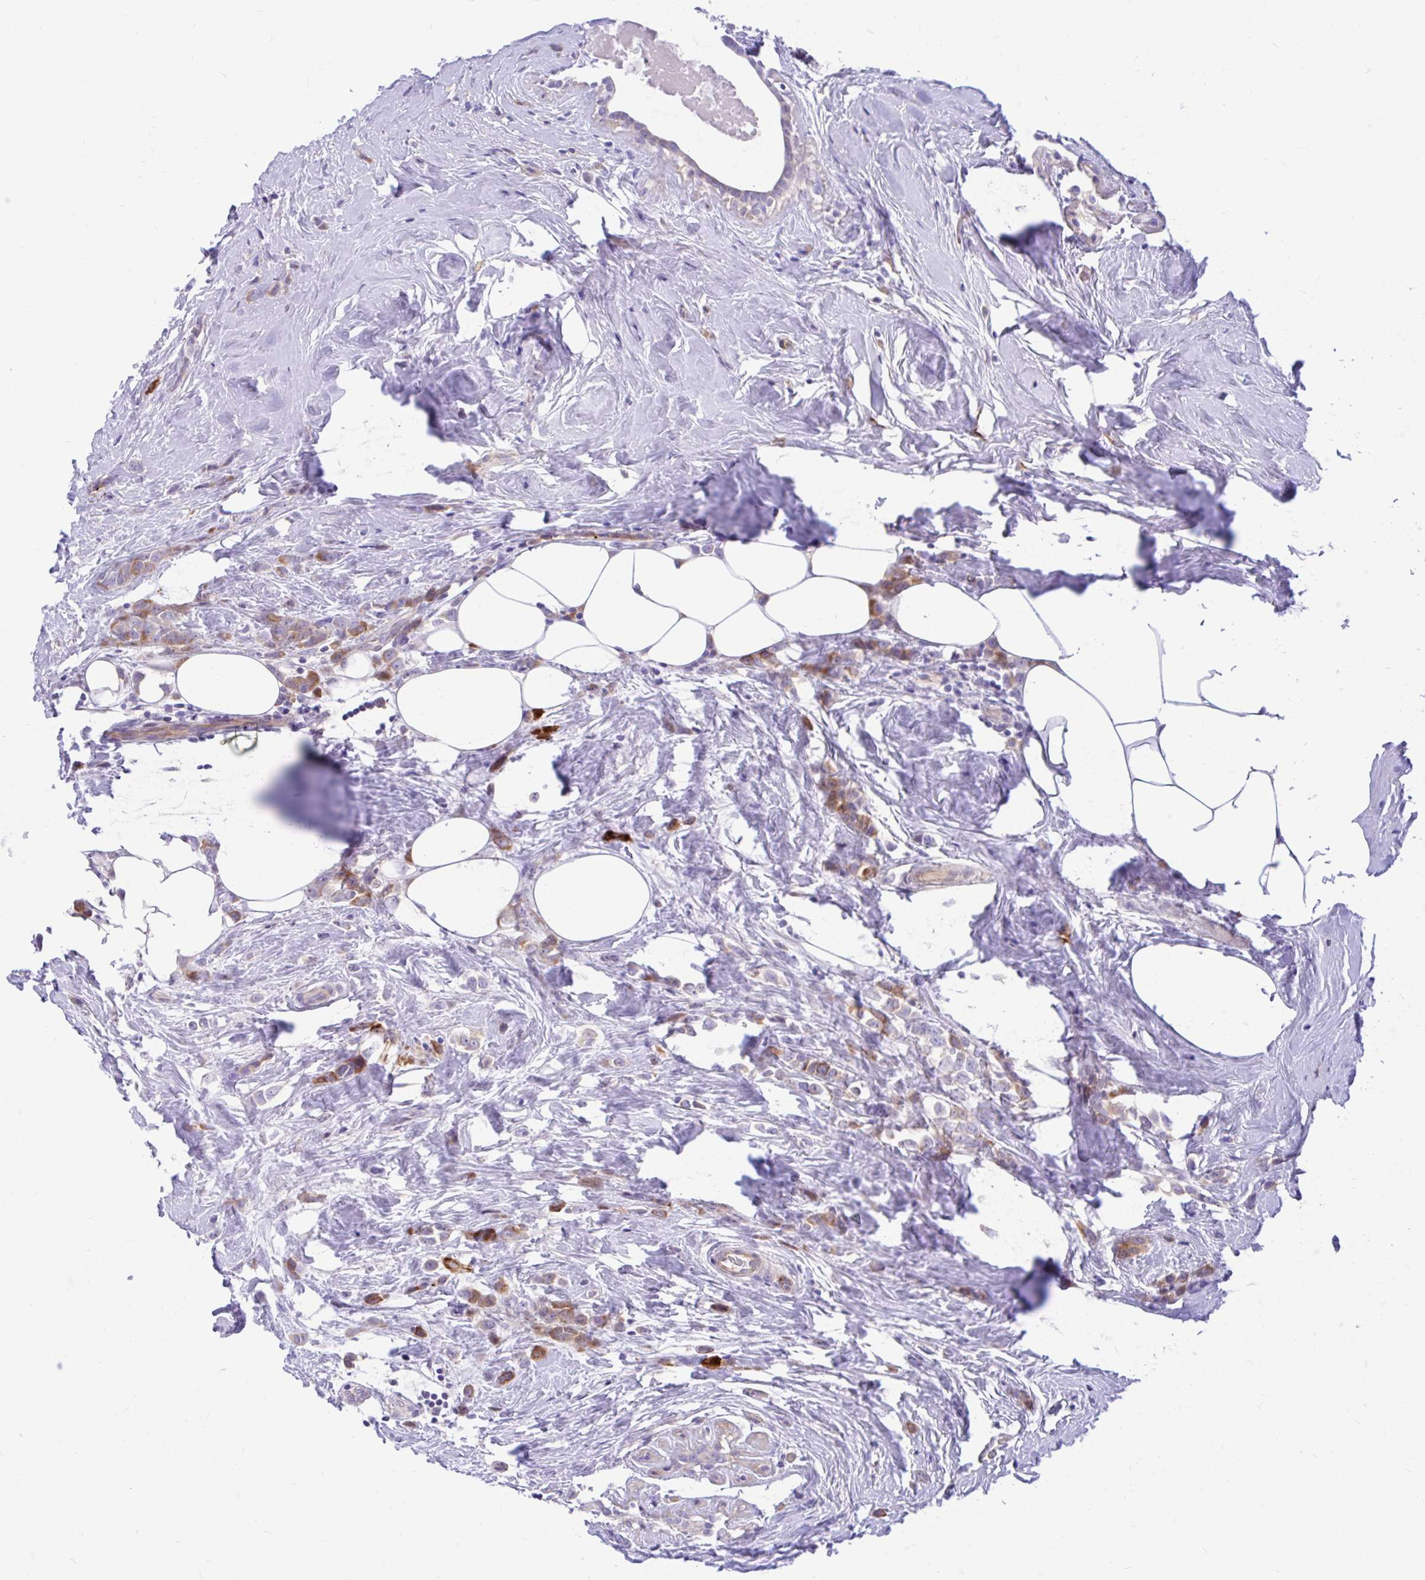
{"staining": {"intensity": "moderate", "quantity": "25%-75%", "location": "cytoplasmic/membranous"}, "tissue": "breast cancer", "cell_type": "Tumor cells", "image_type": "cancer", "snomed": [{"axis": "morphology", "description": "Duct carcinoma"}, {"axis": "topography", "description": "Breast"}], "caption": "Brown immunohistochemical staining in human breast cancer demonstrates moderate cytoplasmic/membranous staining in approximately 25%-75% of tumor cells. (Brightfield microscopy of DAB IHC at high magnification).", "gene": "ESPNL", "patient": {"sex": "female", "age": 80}}